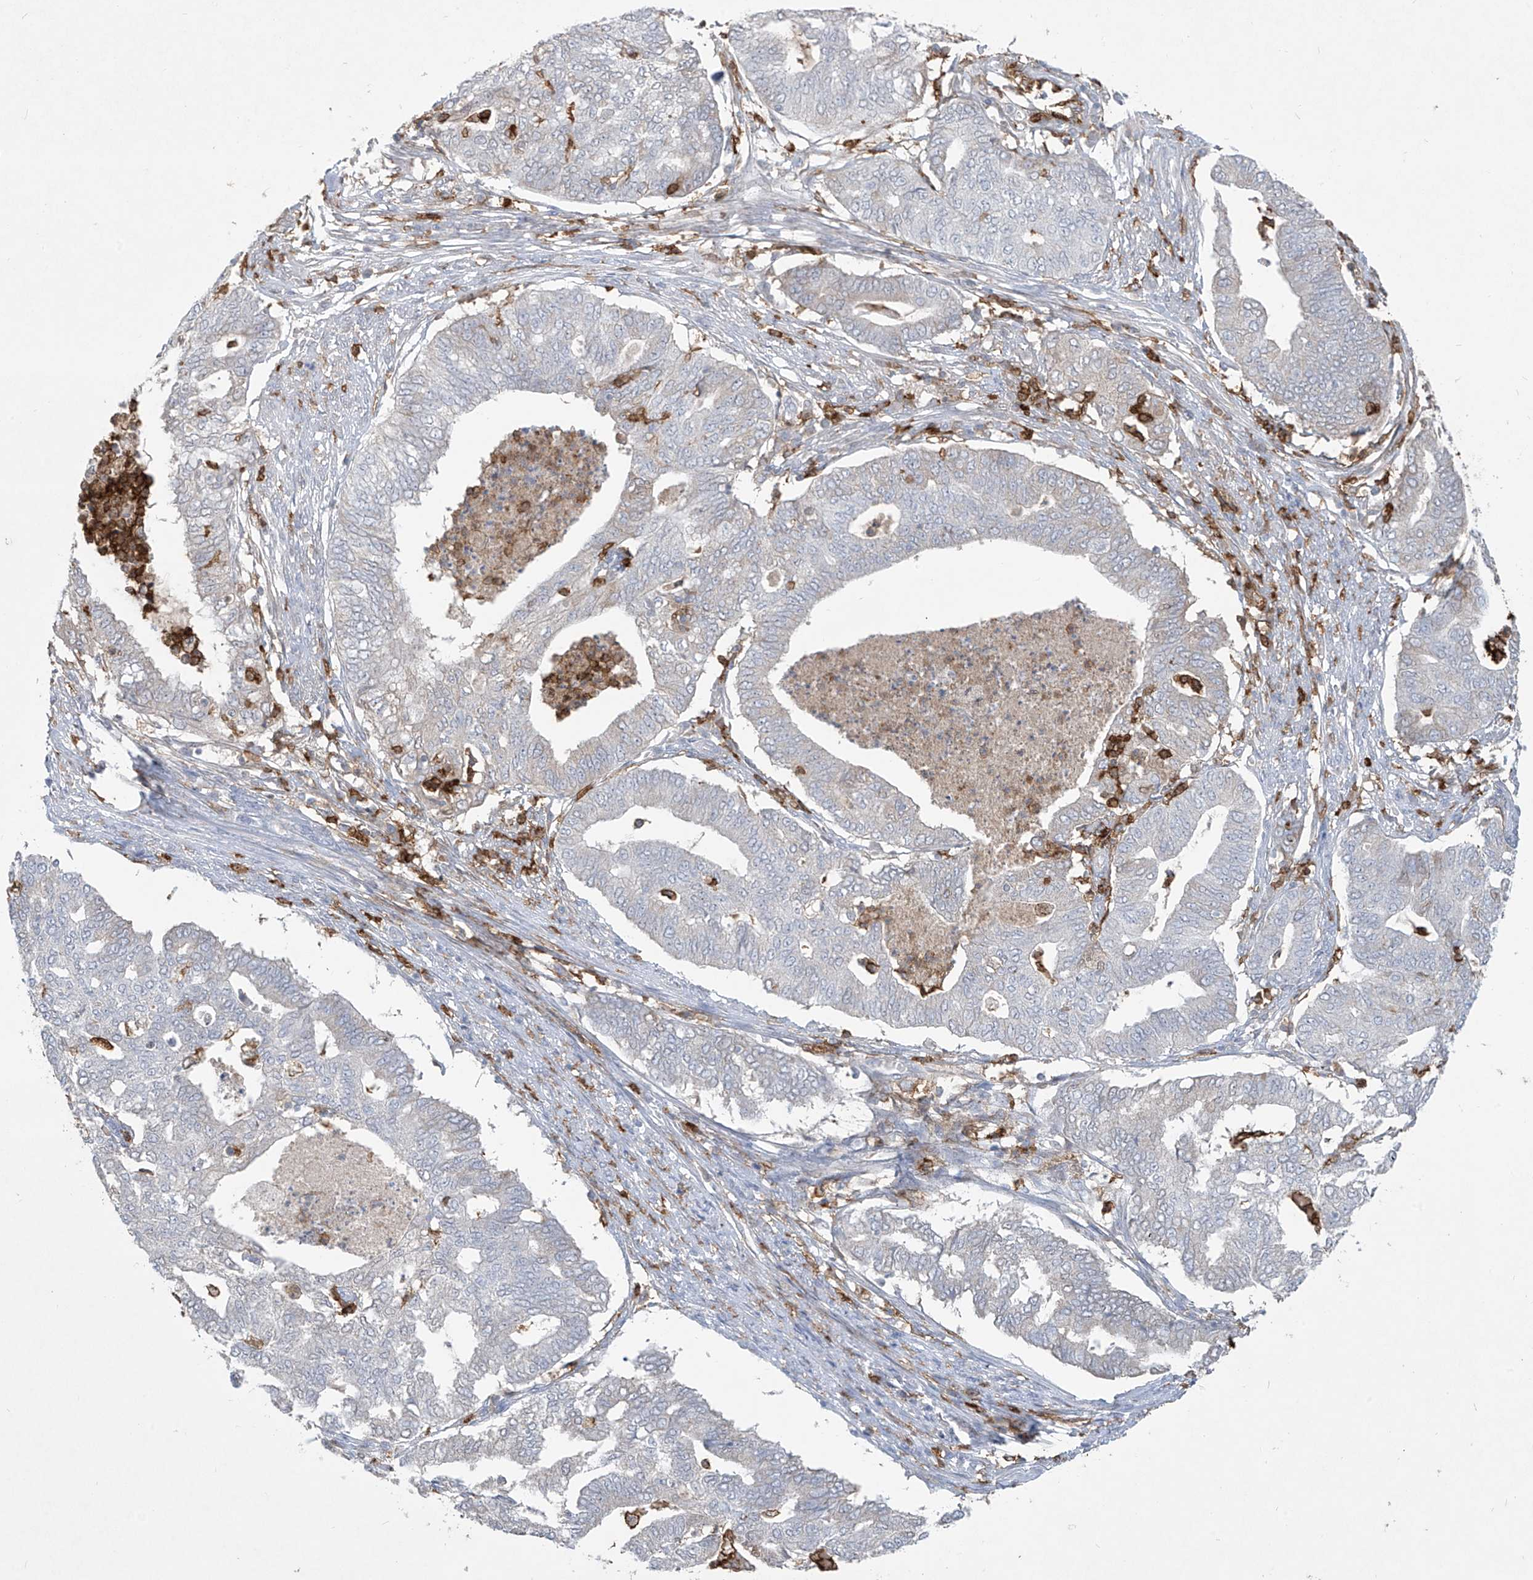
{"staining": {"intensity": "negative", "quantity": "none", "location": "none"}, "tissue": "endometrial cancer", "cell_type": "Tumor cells", "image_type": "cancer", "snomed": [{"axis": "morphology", "description": "Adenocarcinoma, NOS"}, {"axis": "topography", "description": "Endometrium"}], "caption": "IHC micrograph of human adenocarcinoma (endometrial) stained for a protein (brown), which shows no expression in tumor cells.", "gene": "FCGR3A", "patient": {"sex": "female", "age": 79}}